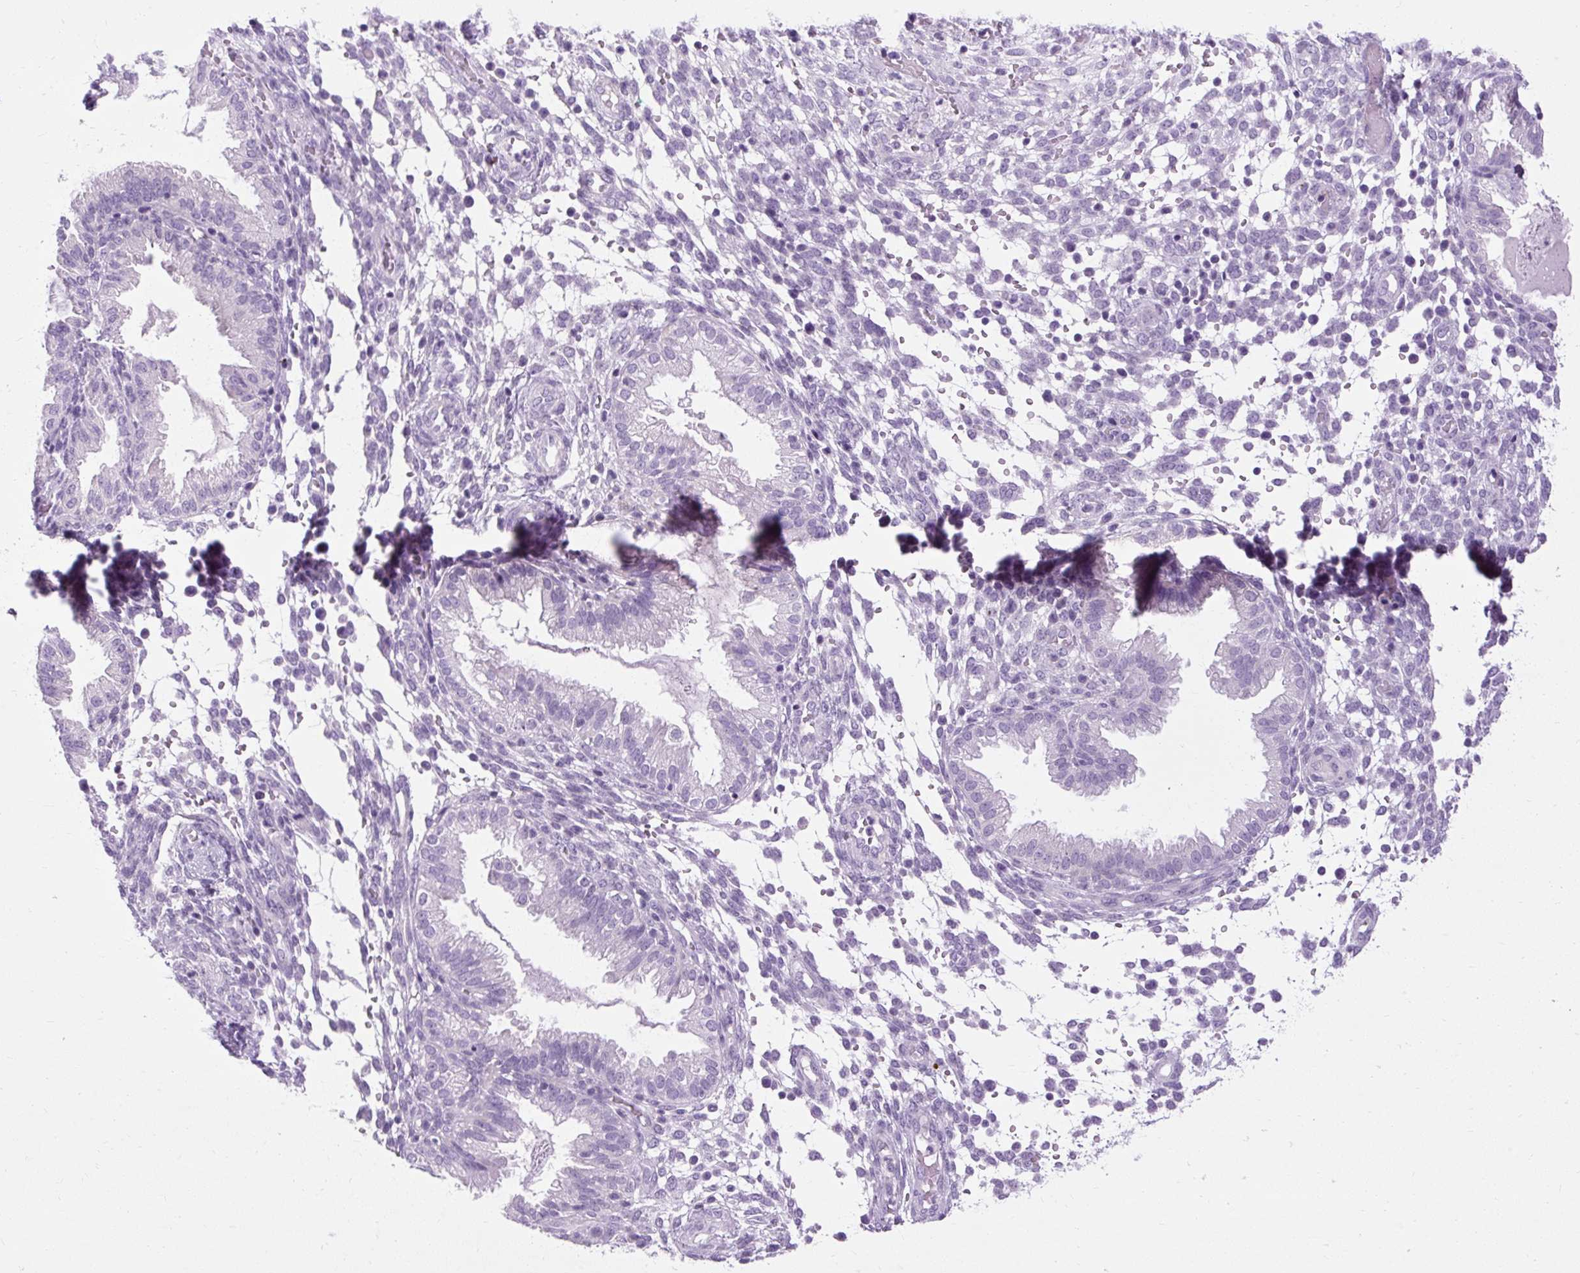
{"staining": {"intensity": "negative", "quantity": "none", "location": "none"}, "tissue": "endometrium", "cell_type": "Cells in endometrial stroma", "image_type": "normal", "snomed": [{"axis": "morphology", "description": "Normal tissue, NOS"}, {"axis": "topography", "description": "Endometrium"}], "caption": "Endometrium stained for a protein using immunohistochemistry shows no staining cells in endometrial stroma.", "gene": "B3GNT4", "patient": {"sex": "female", "age": 33}}